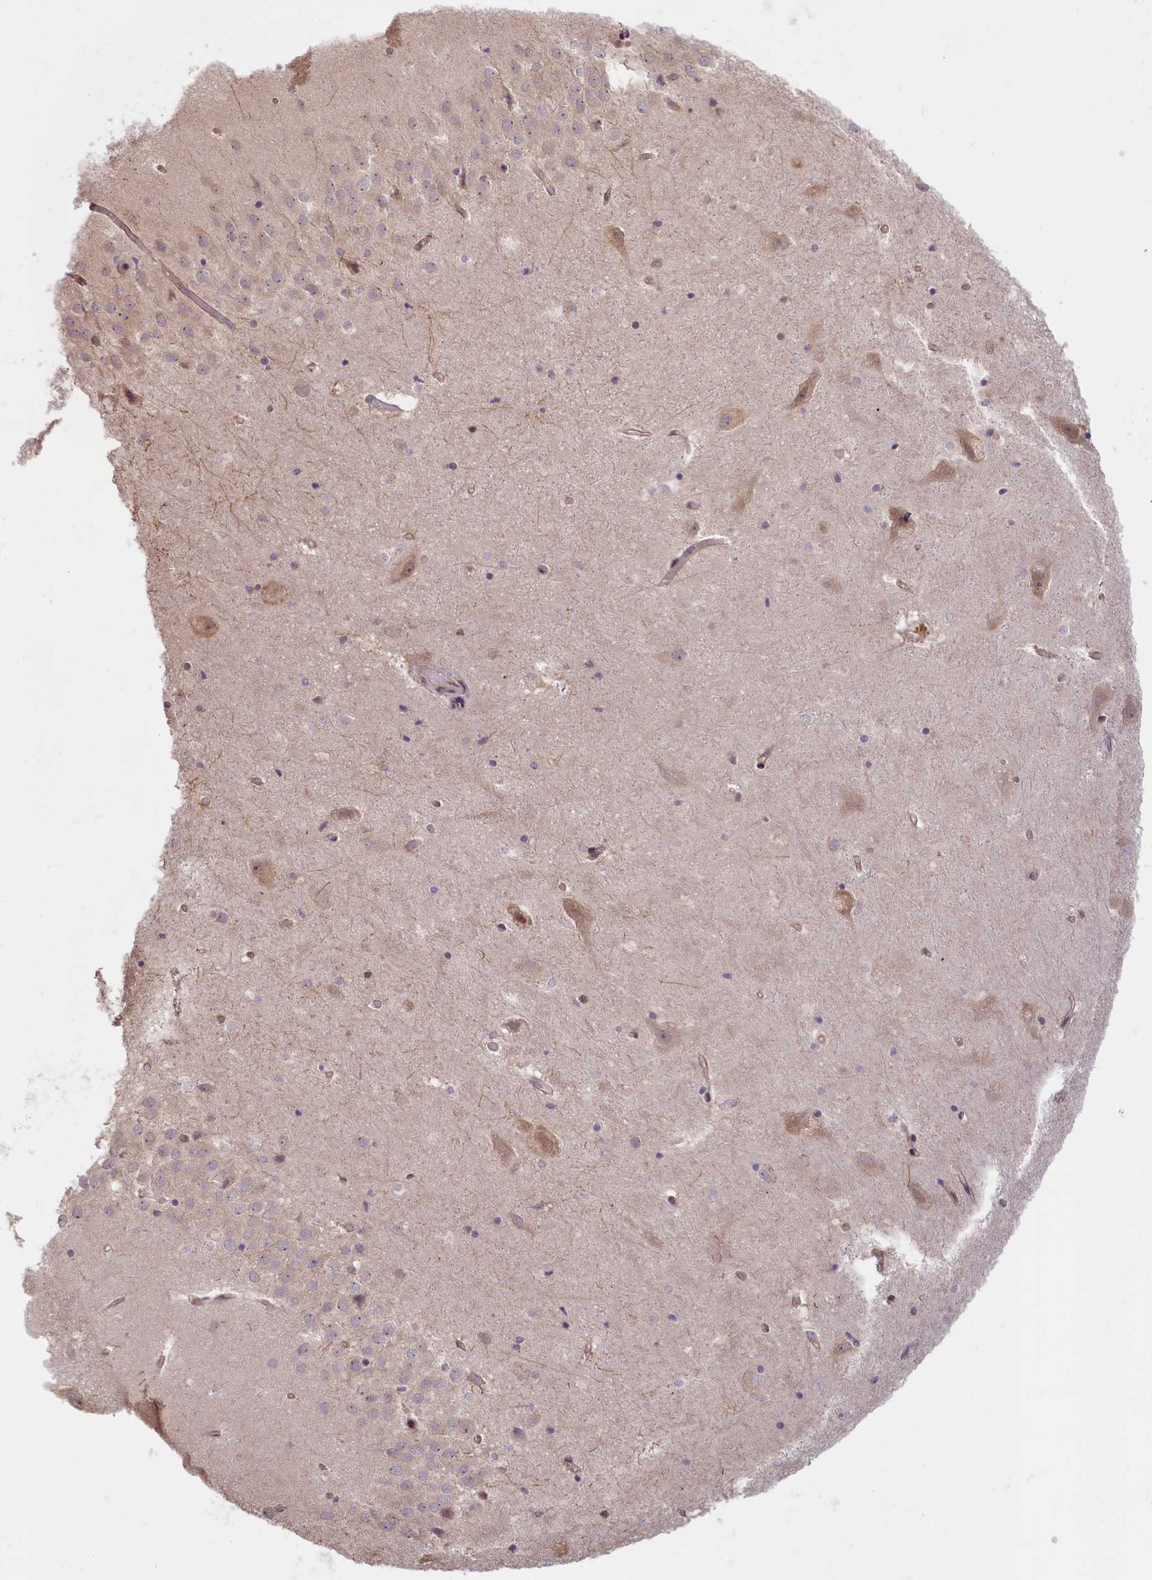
{"staining": {"intensity": "weak", "quantity": "<25%", "location": "nuclear"}, "tissue": "hippocampus", "cell_type": "Glial cells", "image_type": "normal", "snomed": [{"axis": "morphology", "description": "Normal tissue, NOS"}, {"axis": "topography", "description": "Hippocampus"}], "caption": "DAB (3,3'-diaminobenzidine) immunohistochemical staining of benign hippocampus displays no significant expression in glial cells. Nuclei are stained in blue.", "gene": "C19orf44", "patient": {"sex": "female", "age": 52}}